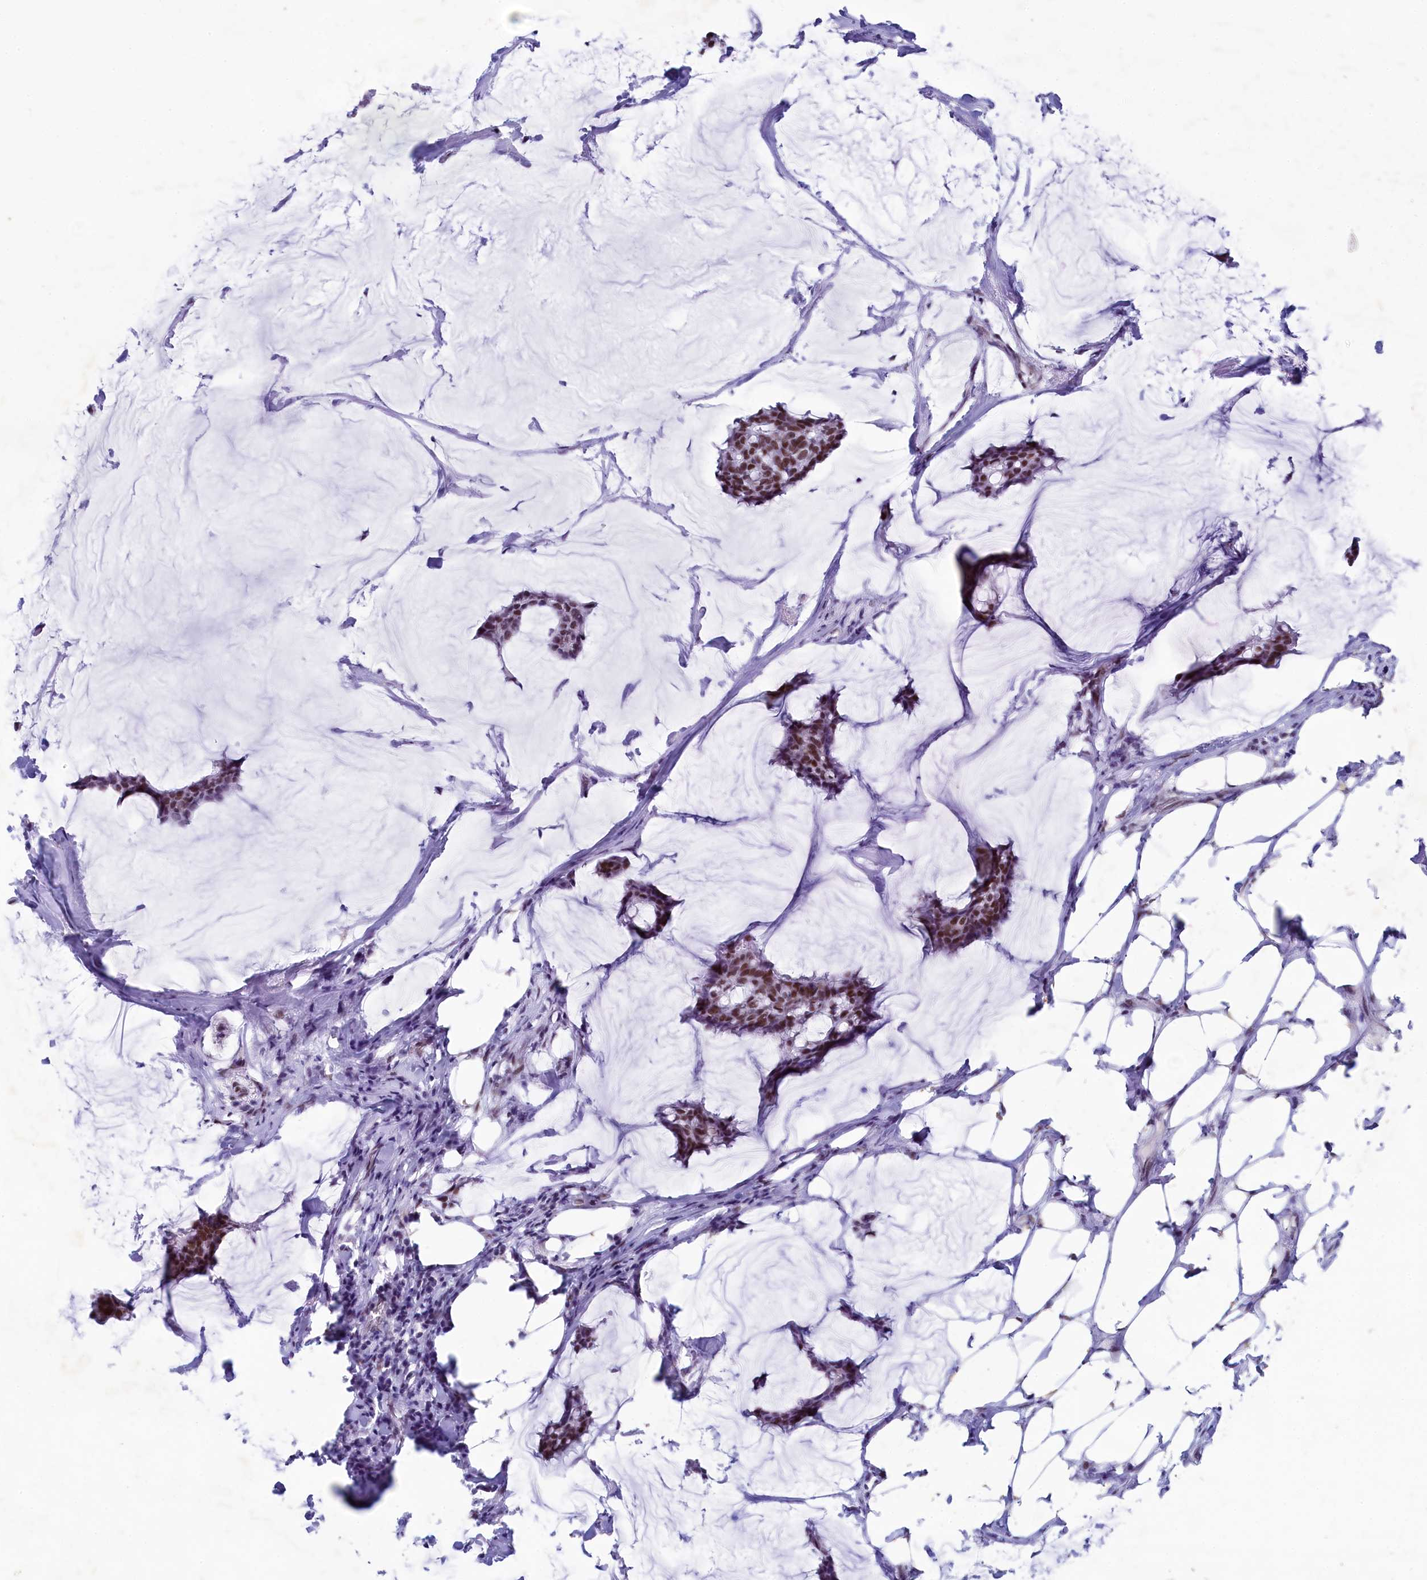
{"staining": {"intensity": "moderate", "quantity": ">75%", "location": "nuclear"}, "tissue": "breast cancer", "cell_type": "Tumor cells", "image_type": "cancer", "snomed": [{"axis": "morphology", "description": "Duct carcinoma"}, {"axis": "topography", "description": "Breast"}], "caption": "Immunohistochemical staining of human invasive ductal carcinoma (breast) displays medium levels of moderate nuclear protein positivity in about >75% of tumor cells. Nuclei are stained in blue.", "gene": "SUGP2", "patient": {"sex": "female", "age": 93}}